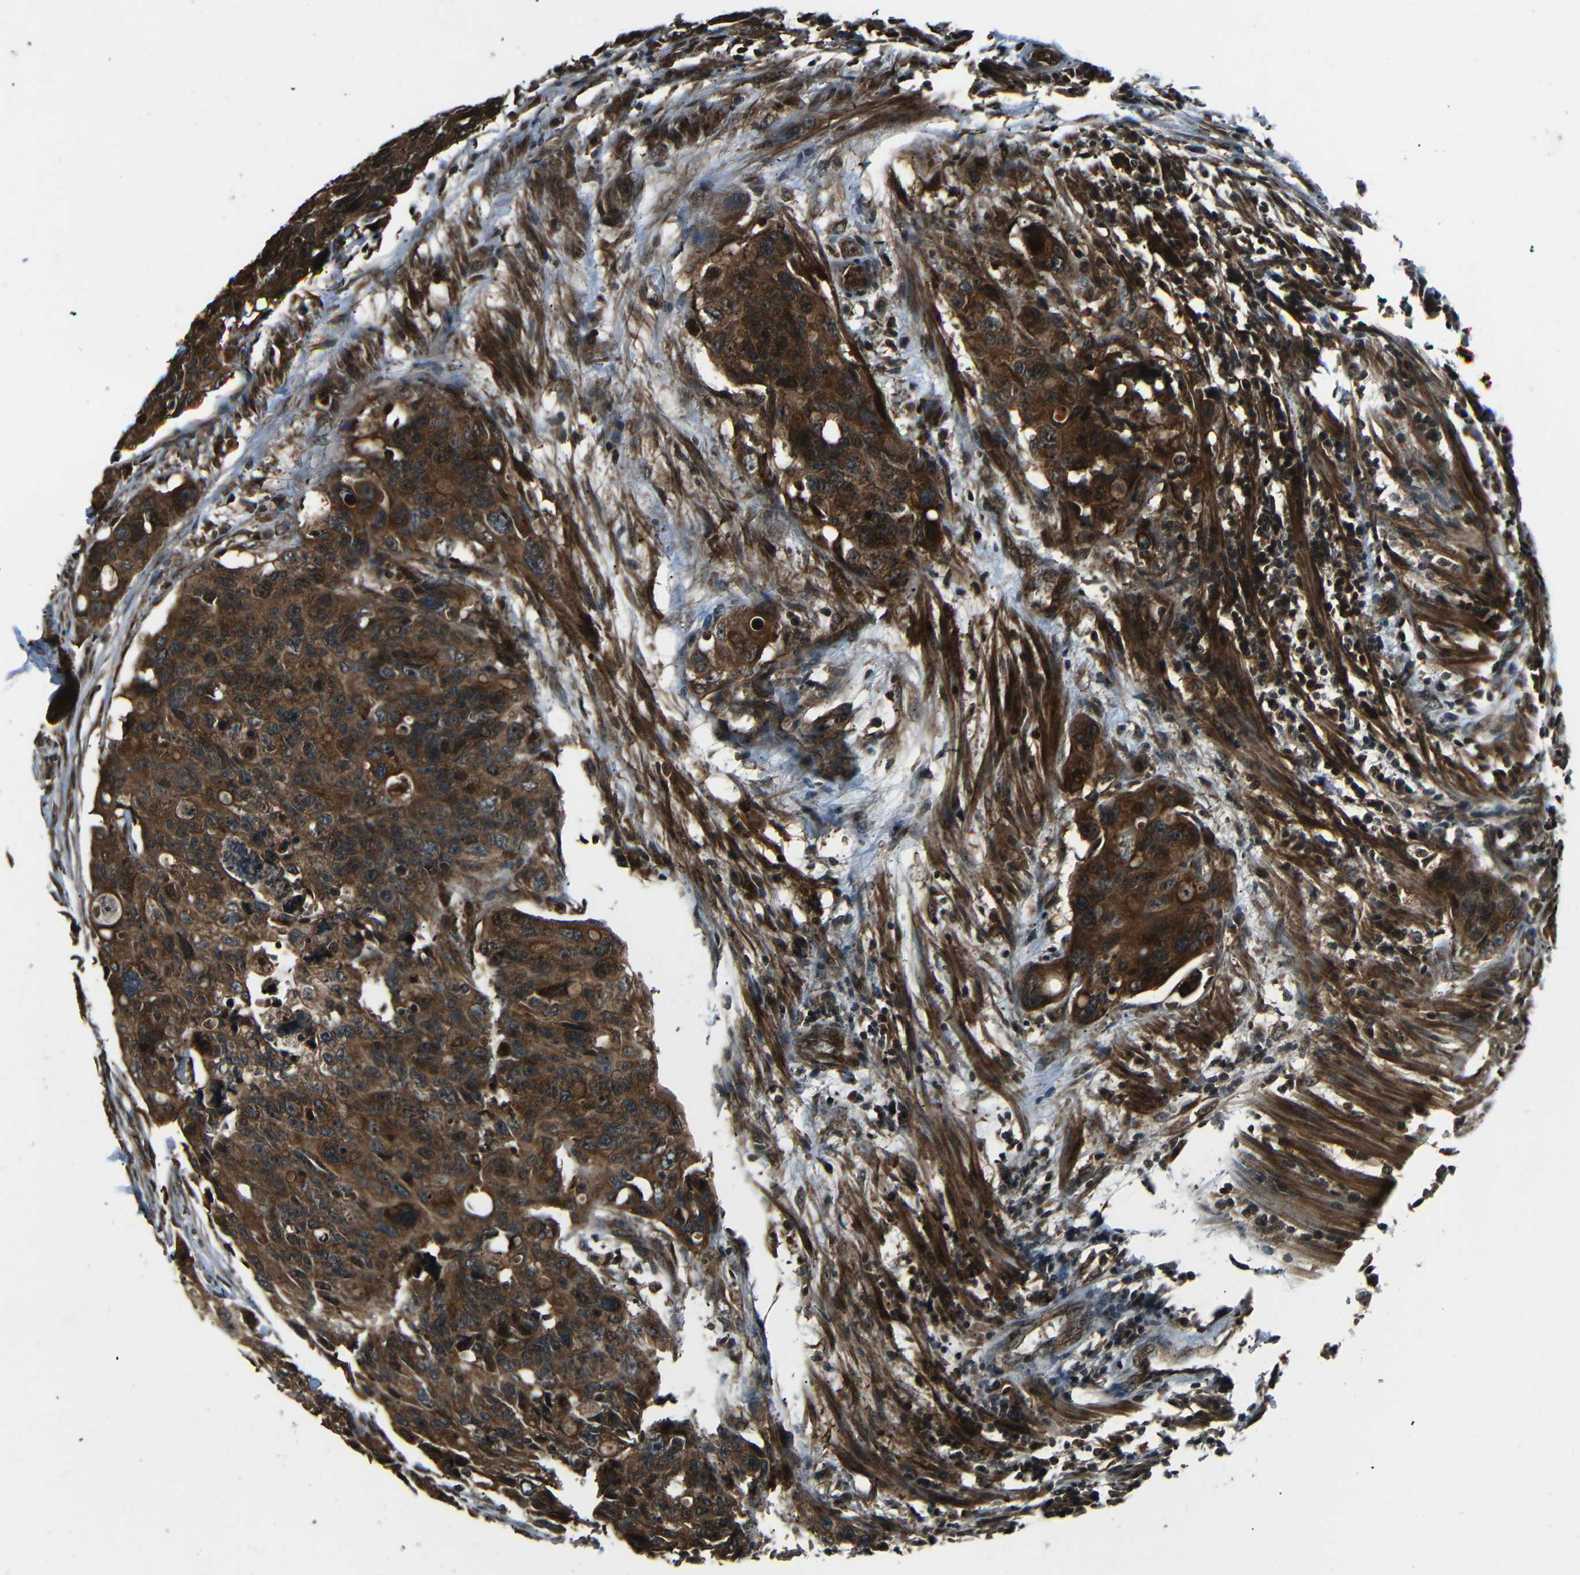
{"staining": {"intensity": "strong", "quantity": ">75%", "location": "cytoplasmic/membranous"}, "tissue": "colorectal cancer", "cell_type": "Tumor cells", "image_type": "cancer", "snomed": [{"axis": "morphology", "description": "Adenocarcinoma, NOS"}, {"axis": "topography", "description": "Colon"}], "caption": "A brown stain highlights strong cytoplasmic/membranous staining of a protein in colorectal cancer (adenocarcinoma) tumor cells. (Brightfield microscopy of DAB IHC at high magnification).", "gene": "PLK2", "patient": {"sex": "female", "age": 57}}